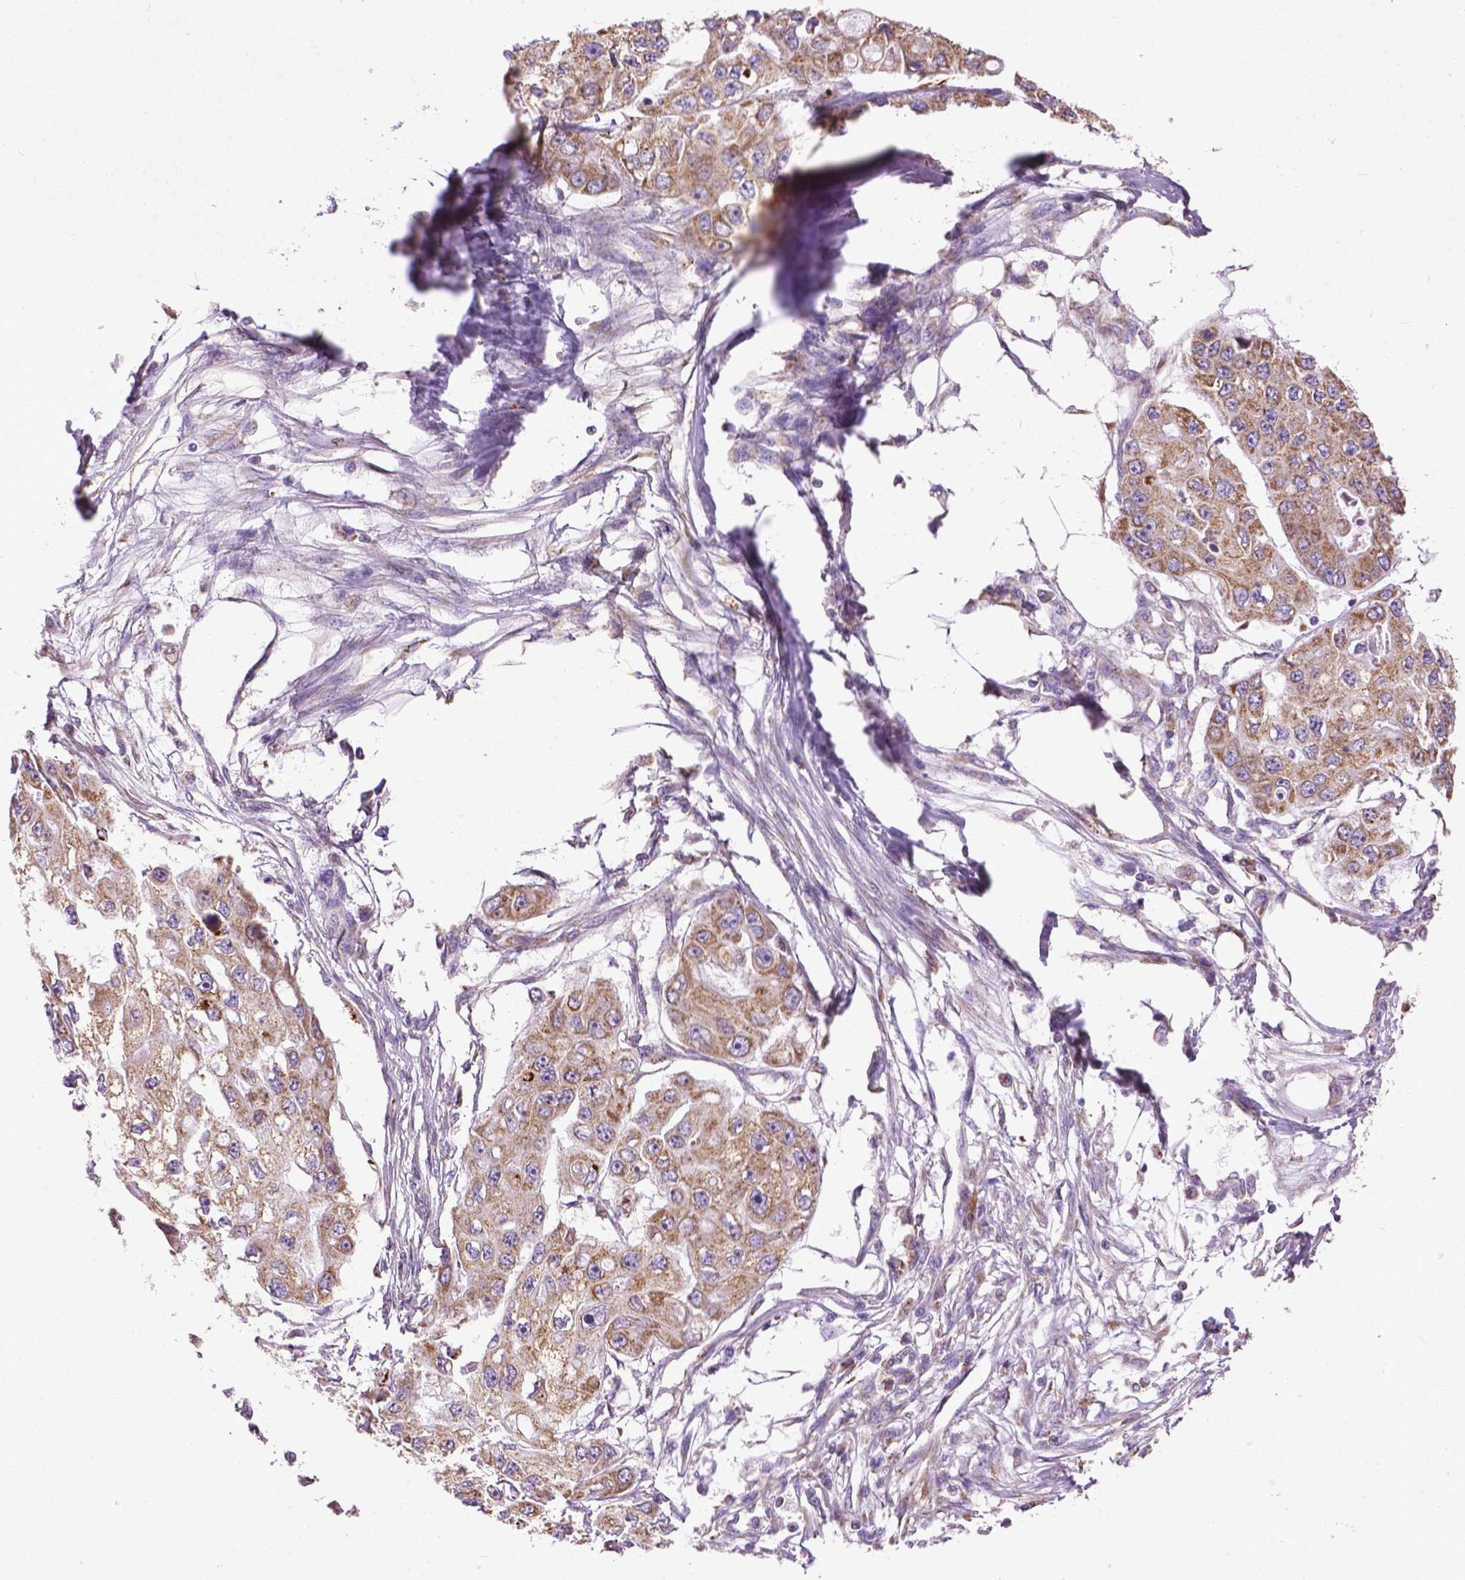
{"staining": {"intensity": "moderate", "quantity": ">75%", "location": "cytoplasmic/membranous"}, "tissue": "ovarian cancer", "cell_type": "Tumor cells", "image_type": "cancer", "snomed": [{"axis": "morphology", "description": "Cystadenocarcinoma, serous, NOS"}, {"axis": "topography", "description": "Ovary"}], "caption": "Protein analysis of ovarian serous cystadenocarcinoma tissue shows moderate cytoplasmic/membranous staining in about >75% of tumor cells. (DAB (3,3'-diaminobenzidine) IHC, brown staining for protein, blue staining for nuclei).", "gene": "VDAC1", "patient": {"sex": "female", "age": 56}}